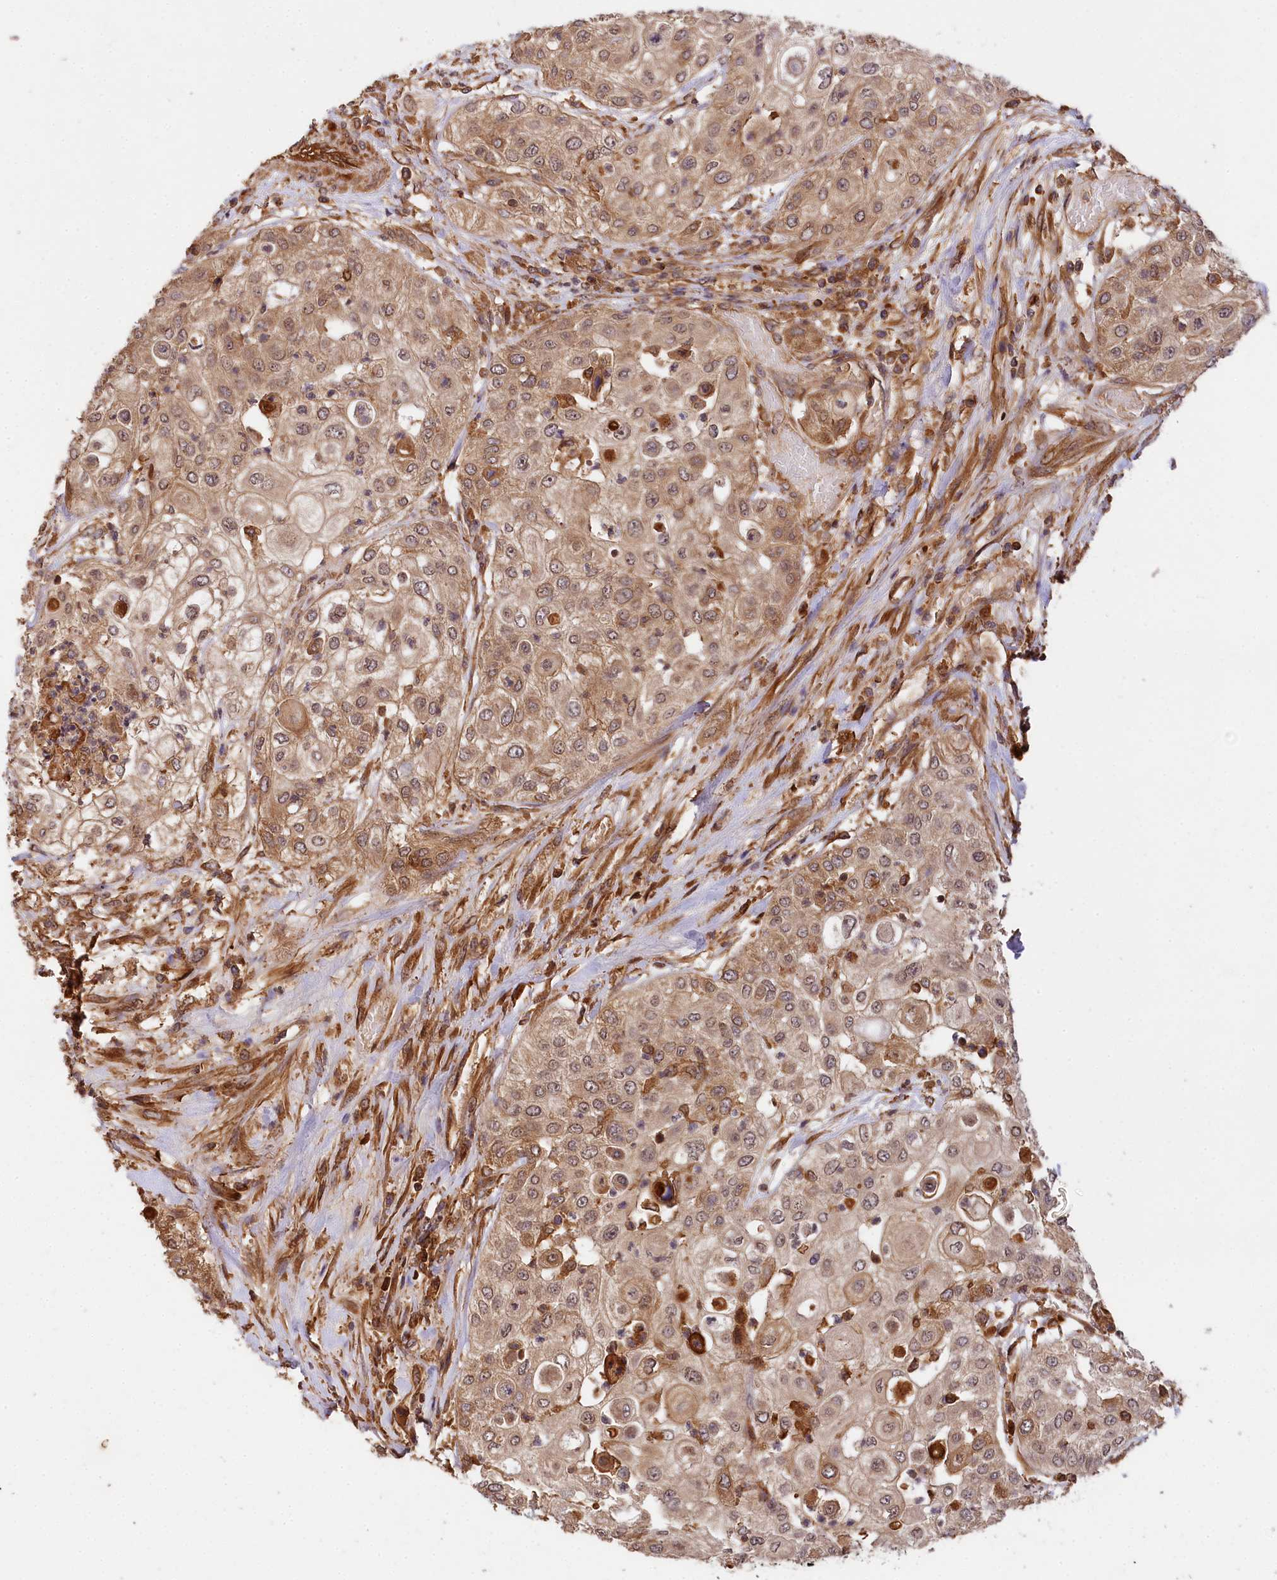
{"staining": {"intensity": "weak", "quantity": ">75%", "location": "cytoplasmic/membranous"}, "tissue": "urothelial cancer", "cell_type": "Tumor cells", "image_type": "cancer", "snomed": [{"axis": "morphology", "description": "Urothelial carcinoma, High grade"}, {"axis": "topography", "description": "Urinary bladder"}], "caption": "Brown immunohistochemical staining in high-grade urothelial carcinoma demonstrates weak cytoplasmic/membranous expression in about >75% of tumor cells.", "gene": "MCF2L2", "patient": {"sex": "female", "age": 79}}